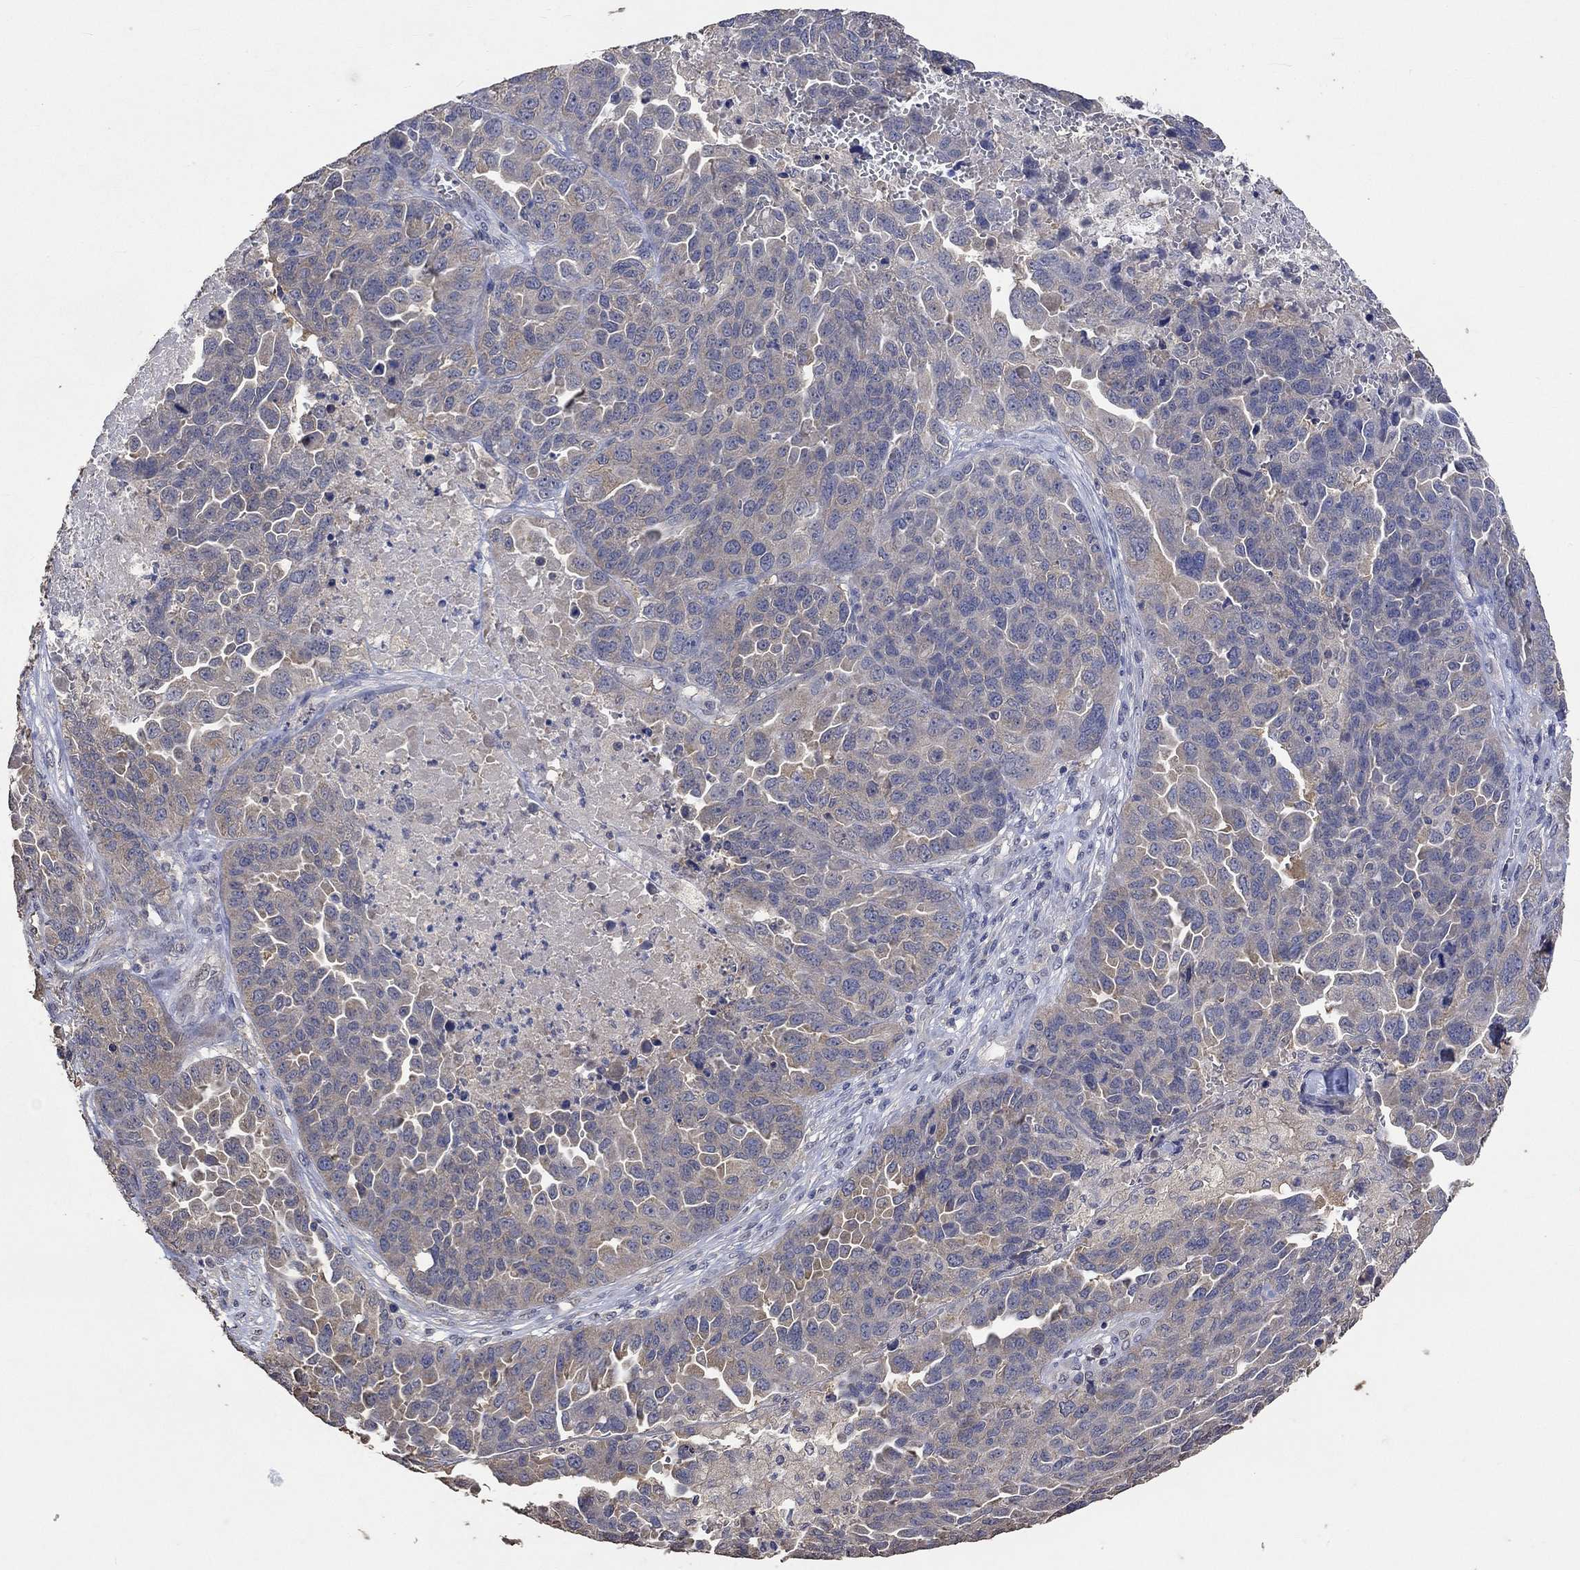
{"staining": {"intensity": "negative", "quantity": "none", "location": "none"}, "tissue": "ovarian cancer", "cell_type": "Tumor cells", "image_type": "cancer", "snomed": [{"axis": "morphology", "description": "Cystadenocarcinoma, serous, NOS"}, {"axis": "topography", "description": "Ovary"}], "caption": "IHC micrograph of human ovarian cancer (serous cystadenocarcinoma) stained for a protein (brown), which reveals no staining in tumor cells.", "gene": "PTPN20", "patient": {"sex": "female", "age": 87}}